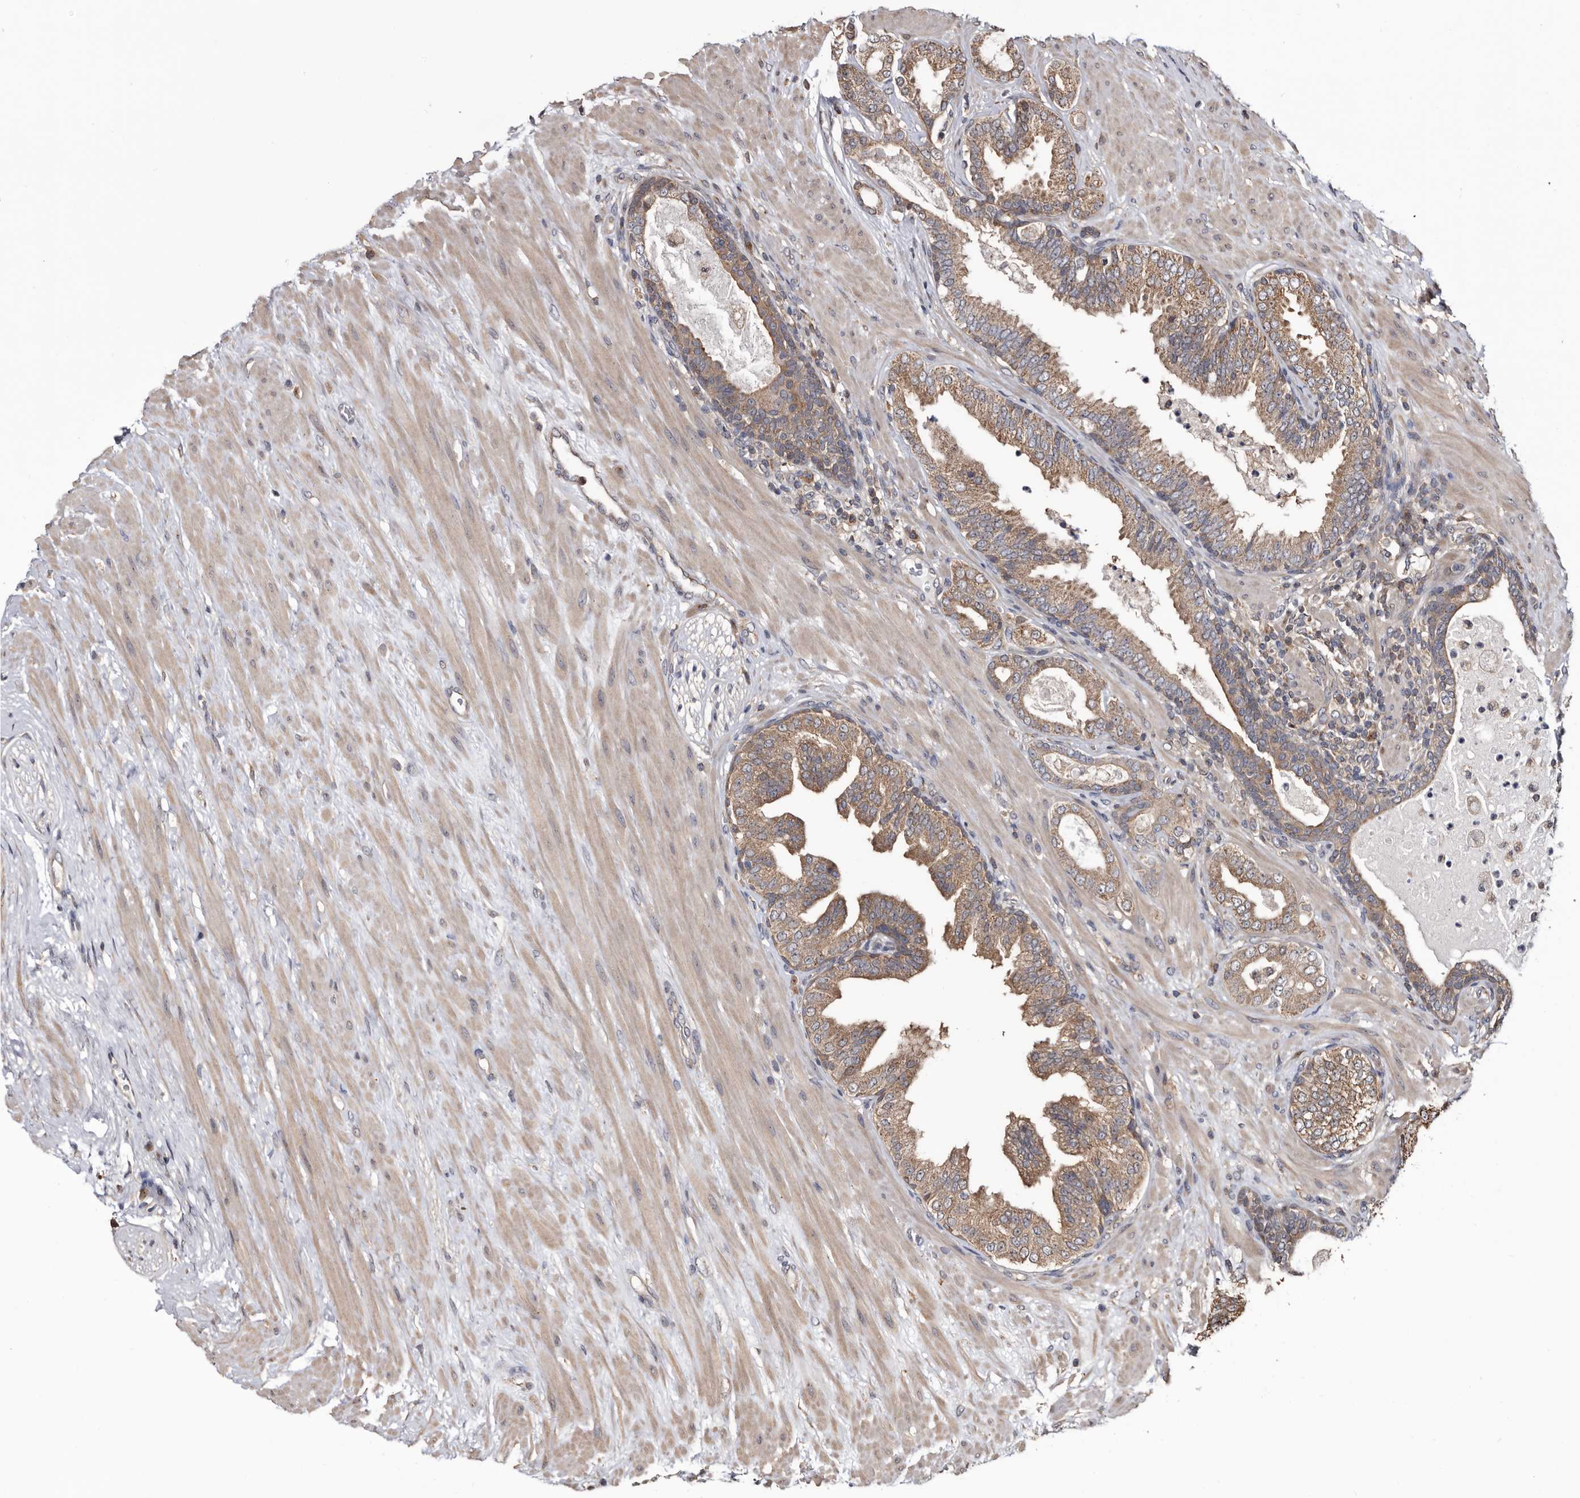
{"staining": {"intensity": "moderate", "quantity": "25%-75%", "location": "cytoplasmic/membranous"}, "tissue": "prostate cancer", "cell_type": "Tumor cells", "image_type": "cancer", "snomed": [{"axis": "morphology", "description": "Adenocarcinoma, Low grade"}, {"axis": "topography", "description": "Prostate"}], "caption": "An immunohistochemistry histopathology image of neoplastic tissue is shown. Protein staining in brown highlights moderate cytoplasmic/membranous positivity in low-grade adenocarcinoma (prostate) within tumor cells.", "gene": "TTI2", "patient": {"sex": "male", "age": 63}}